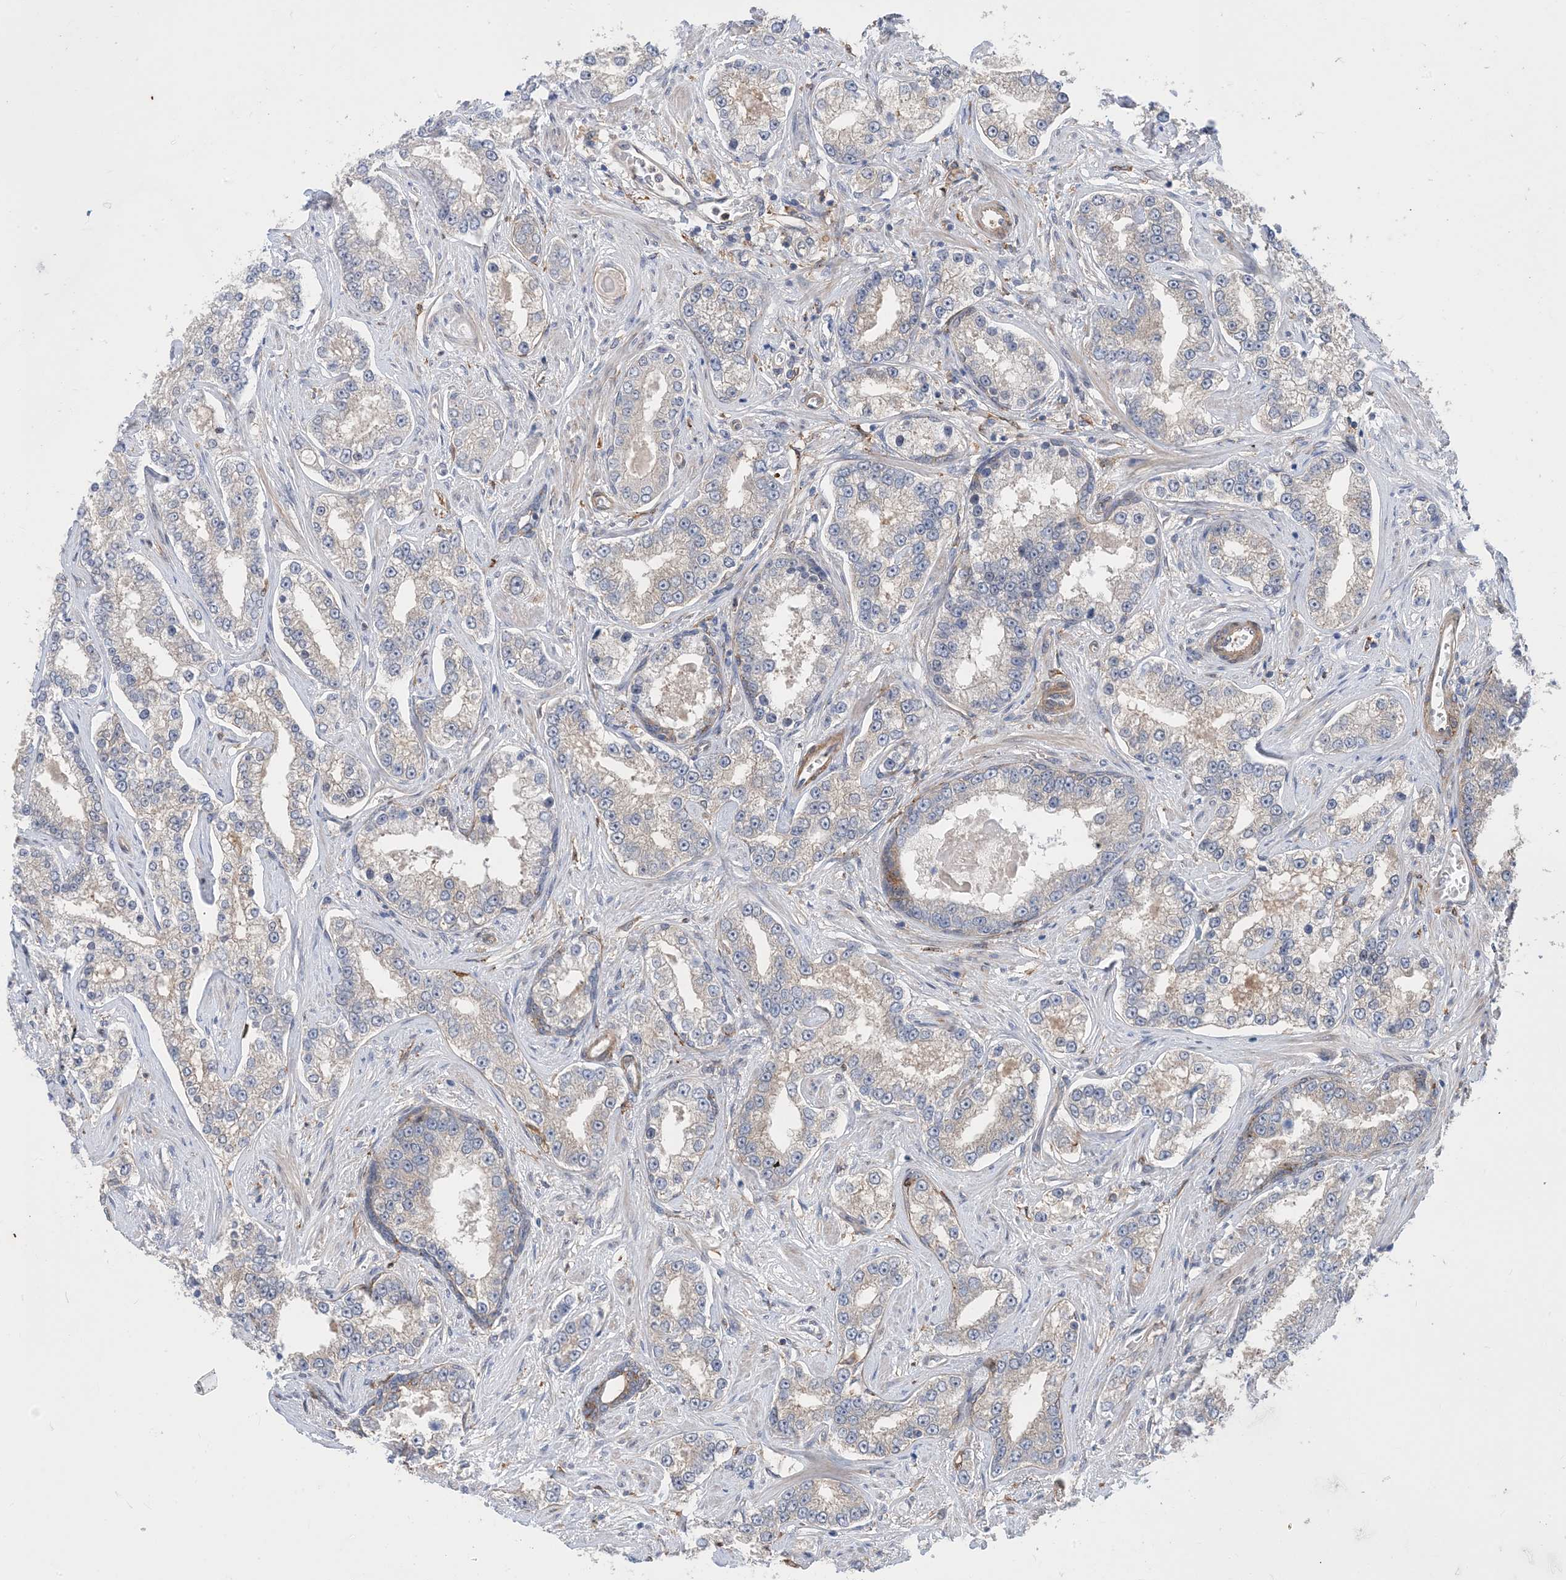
{"staining": {"intensity": "negative", "quantity": "none", "location": "none"}, "tissue": "prostate cancer", "cell_type": "Tumor cells", "image_type": "cancer", "snomed": [{"axis": "morphology", "description": "Normal tissue, NOS"}, {"axis": "morphology", "description": "Adenocarcinoma, High grade"}, {"axis": "topography", "description": "Prostate"}], "caption": "Immunohistochemistry micrograph of human prostate cancer (adenocarcinoma (high-grade)) stained for a protein (brown), which shows no expression in tumor cells.", "gene": "HS1BP3", "patient": {"sex": "male", "age": 83}}